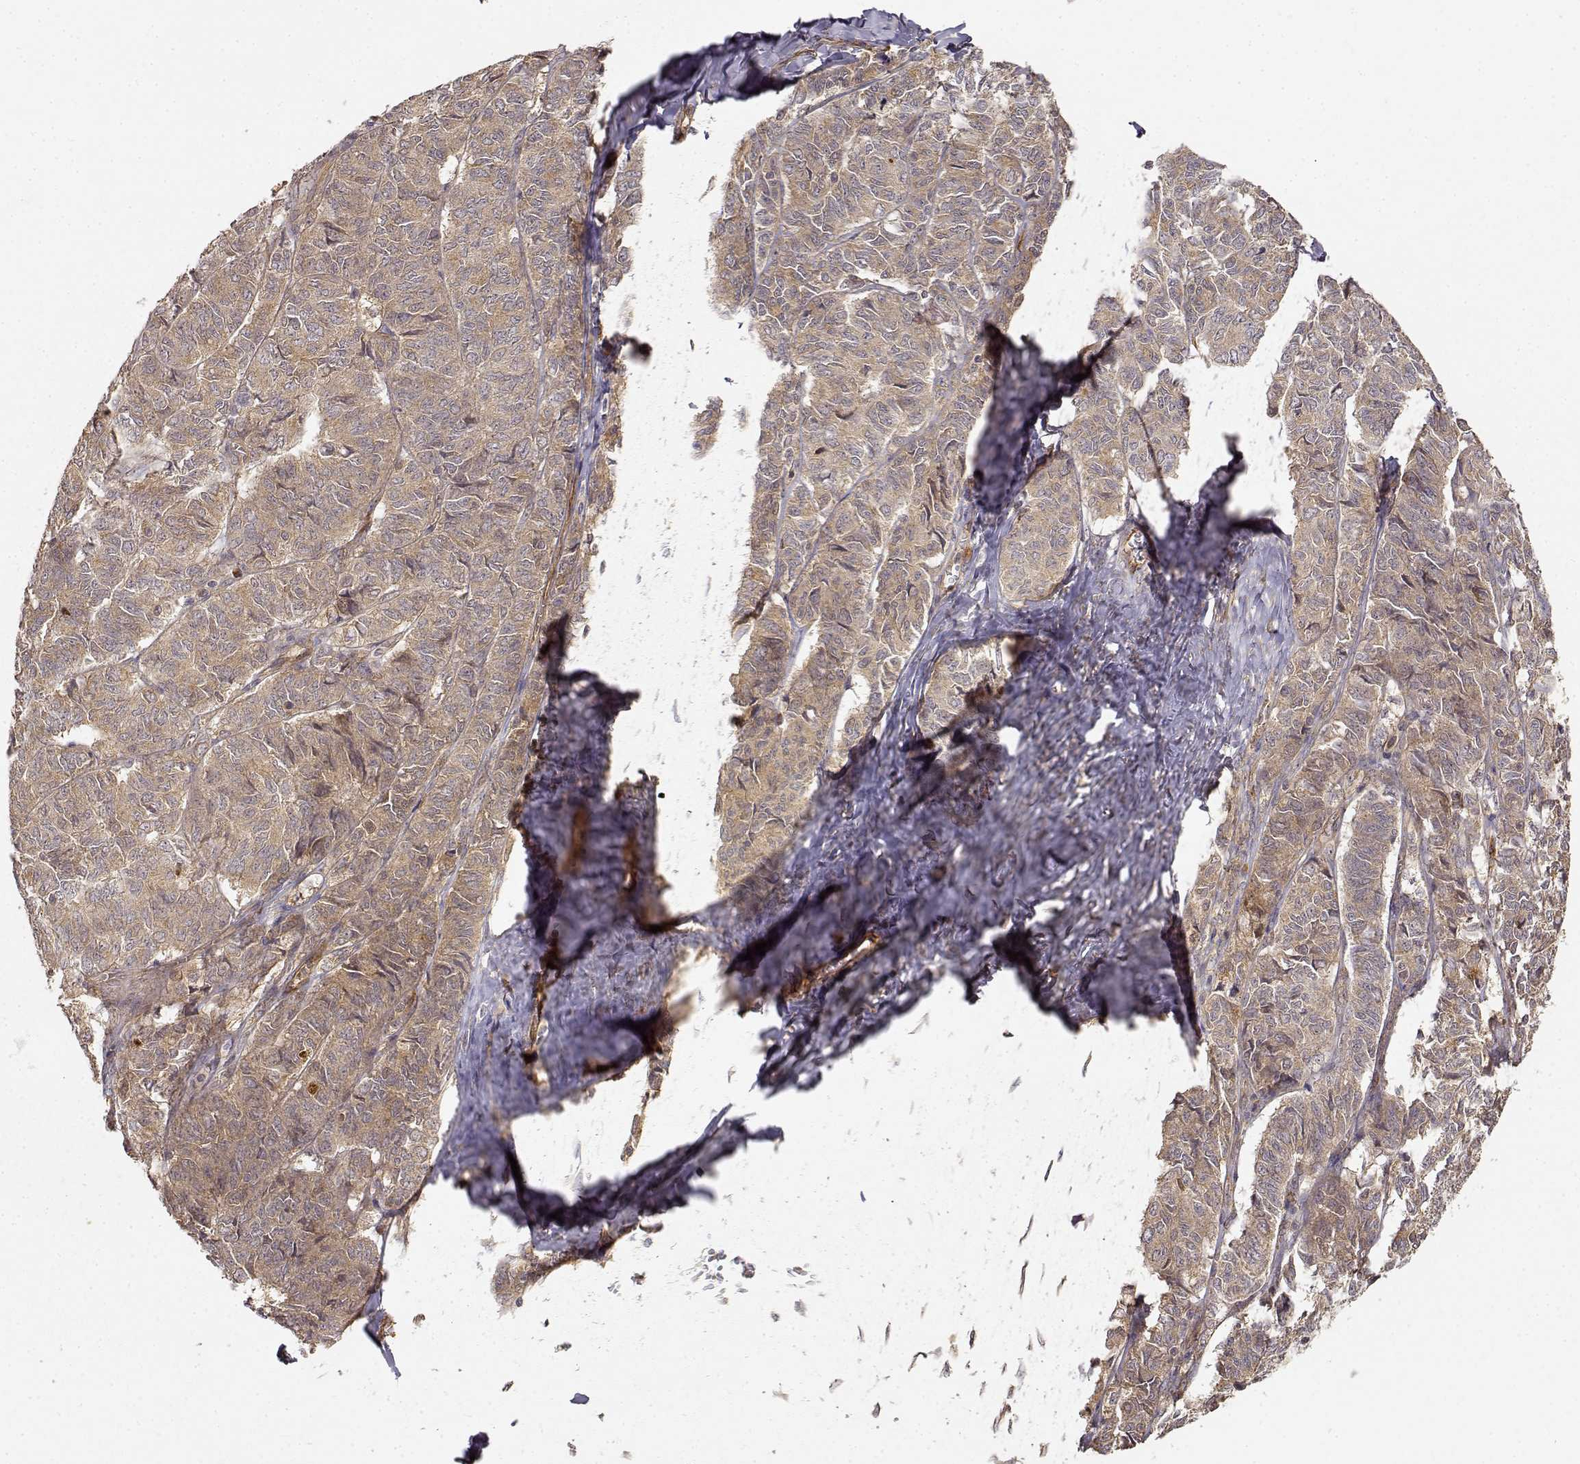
{"staining": {"intensity": "moderate", "quantity": ">75%", "location": "cytoplasmic/membranous"}, "tissue": "ovarian cancer", "cell_type": "Tumor cells", "image_type": "cancer", "snomed": [{"axis": "morphology", "description": "Carcinoma, endometroid"}, {"axis": "topography", "description": "Ovary"}], "caption": "About >75% of tumor cells in ovarian endometroid carcinoma show moderate cytoplasmic/membranous protein positivity as visualized by brown immunohistochemical staining.", "gene": "CDK5RAP2", "patient": {"sex": "female", "age": 80}}